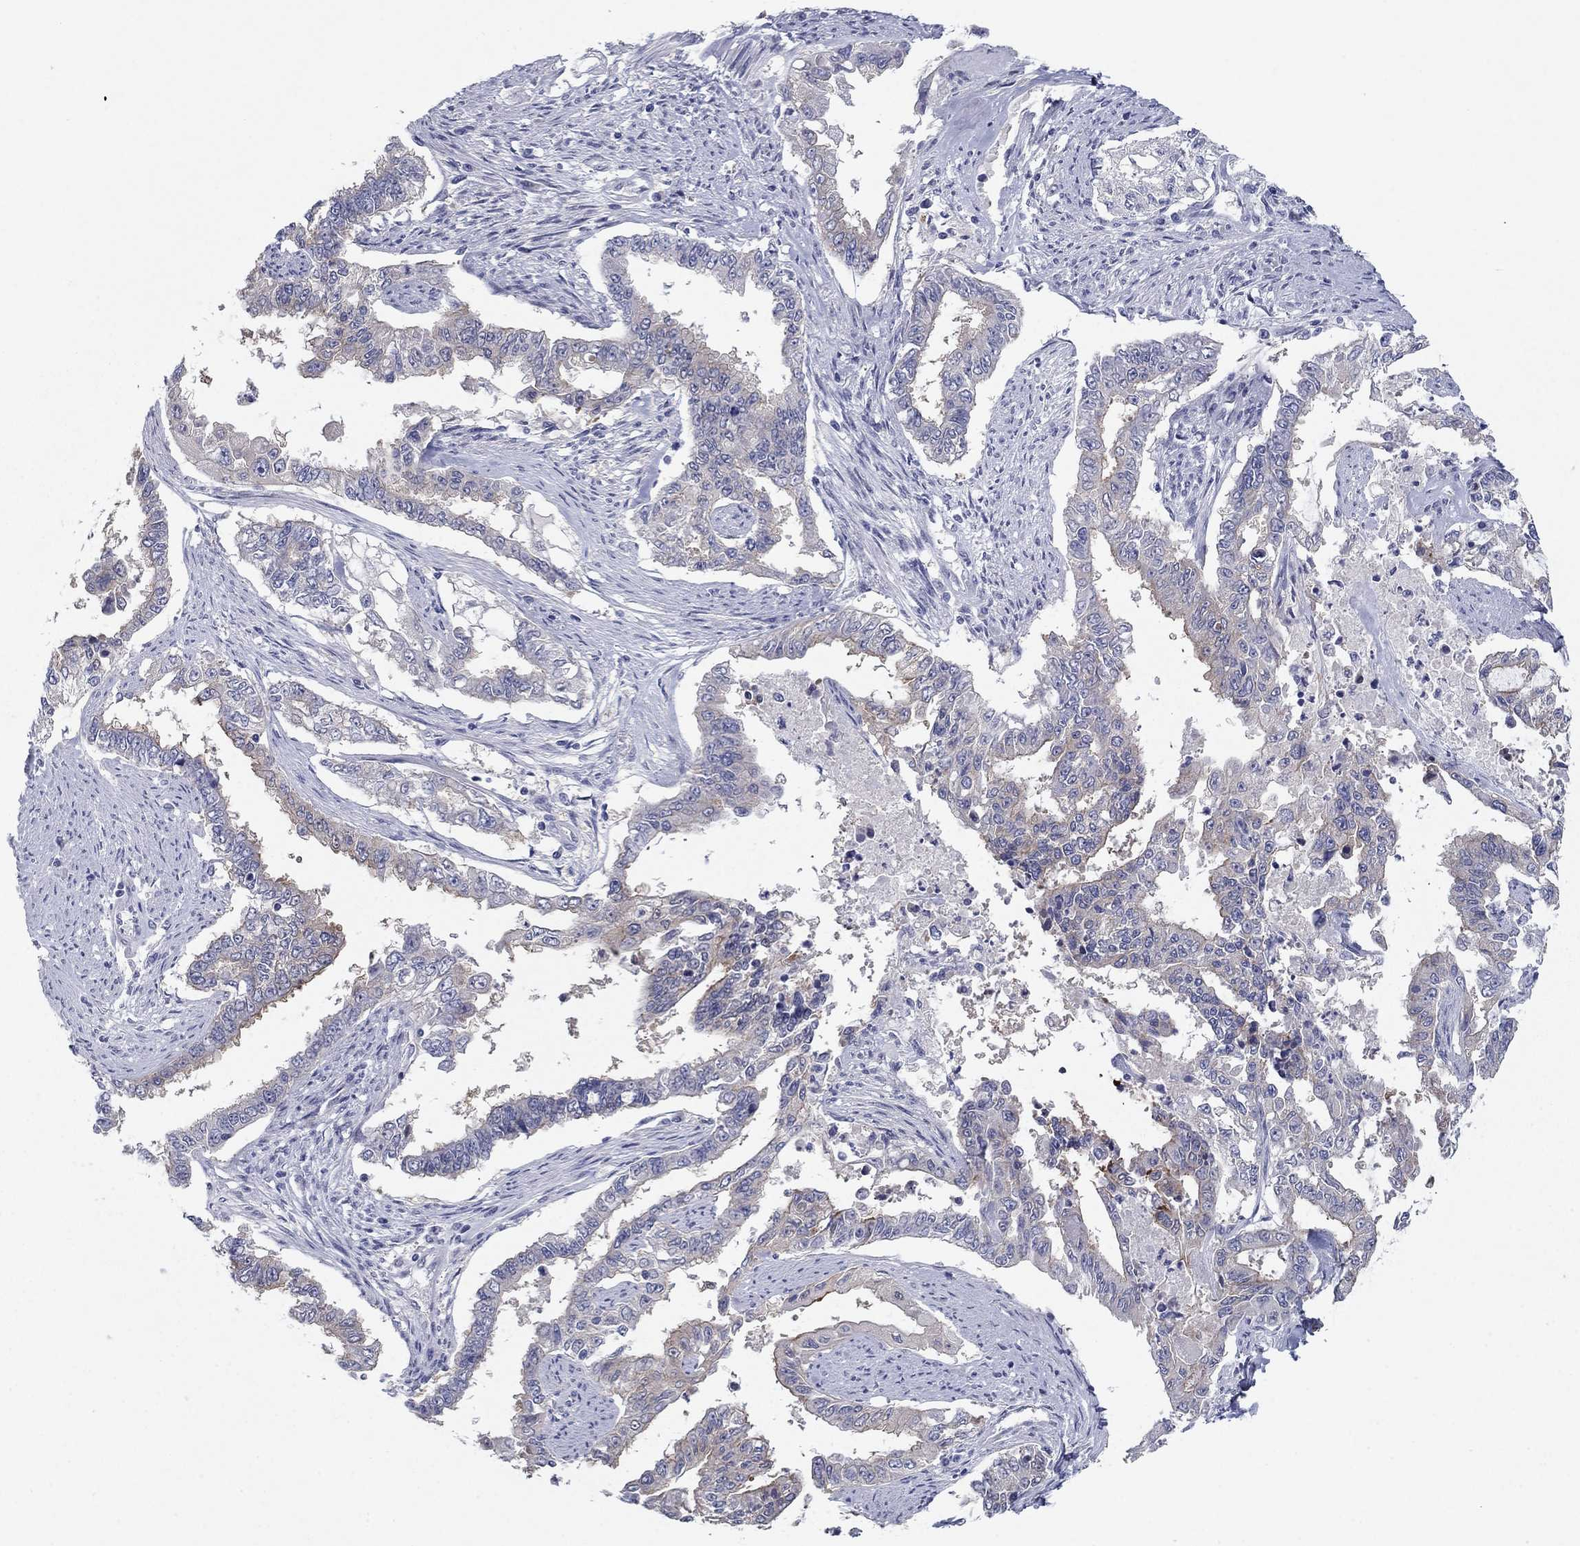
{"staining": {"intensity": "moderate", "quantity": "<25%", "location": "cytoplasmic/membranous"}, "tissue": "endometrial cancer", "cell_type": "Tumor cells", "image_type": "cancer", "snomed": [{"axis": "morphology", "description": "Adenocarcinoma, NOS"}, {"axis": "topography", "description": "Uterus"}], "caption": "Approximately <25% of tumor cells in human adenocarcinoma (endometrial) reveal moderate cytoplasmic/membranous protein staining as visualized by brown immunohistochemical staining.", "gene": "PLS1", "patient": {"sex": "female", "age": 59}}